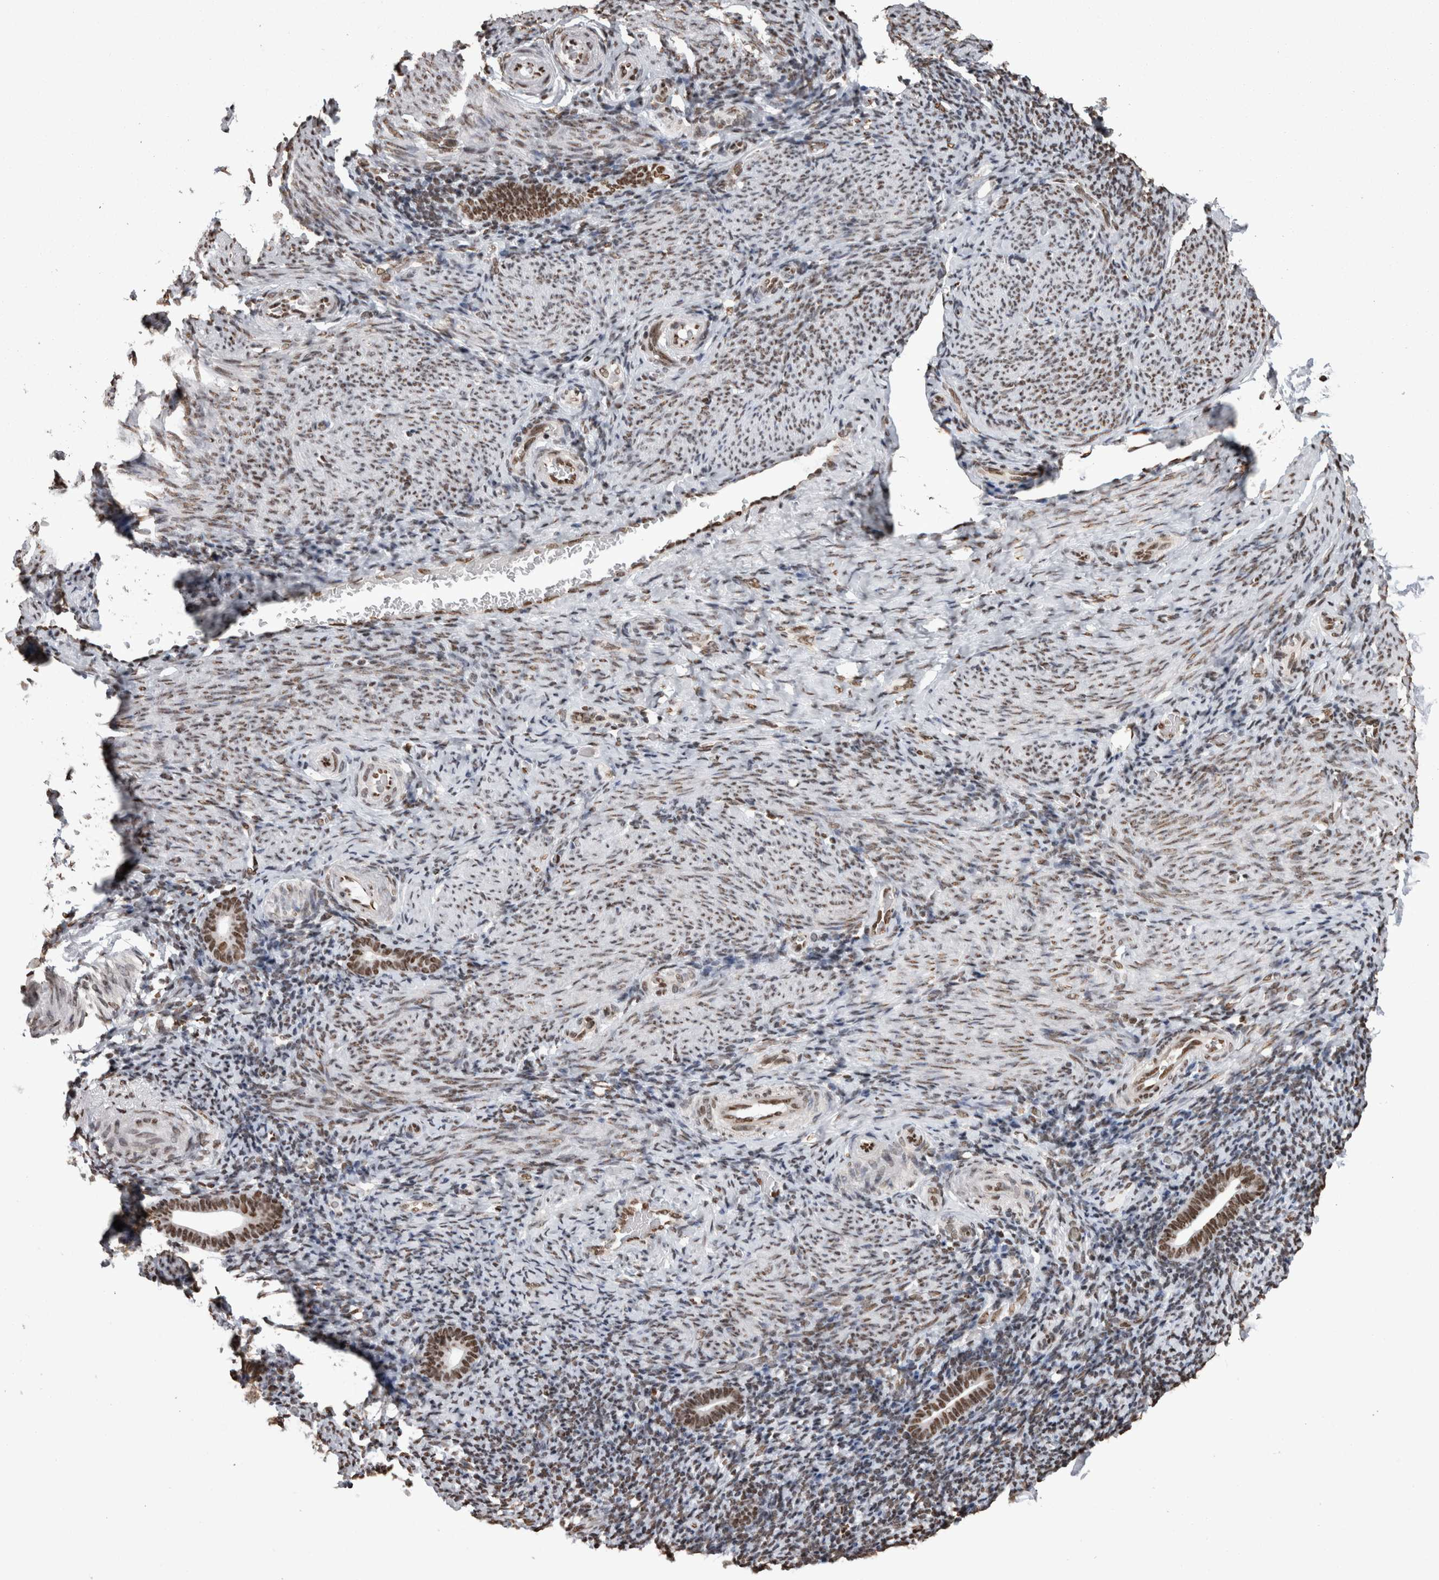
{"staining": {"intensity": "moderate", "quantity": "25%-75%", "location": "nuclear"}, "tissue": "endometrium", "cell_type": "Cells in endometrial stroma", "image_type": "normal", "snomed": [{"axis": "morphology", "description": "Normal tissue, NOS"}, {"axis": "topography", "description": "Endometrium"}], "caption": "A brown stain labels moderate nuclear positivity of a protein in cells in endometrial stroma of benign human endometrium. Nuclei are stained in blue.", "gene": "HNRNPM", "patient": {"sex": "female", "age": 51}}